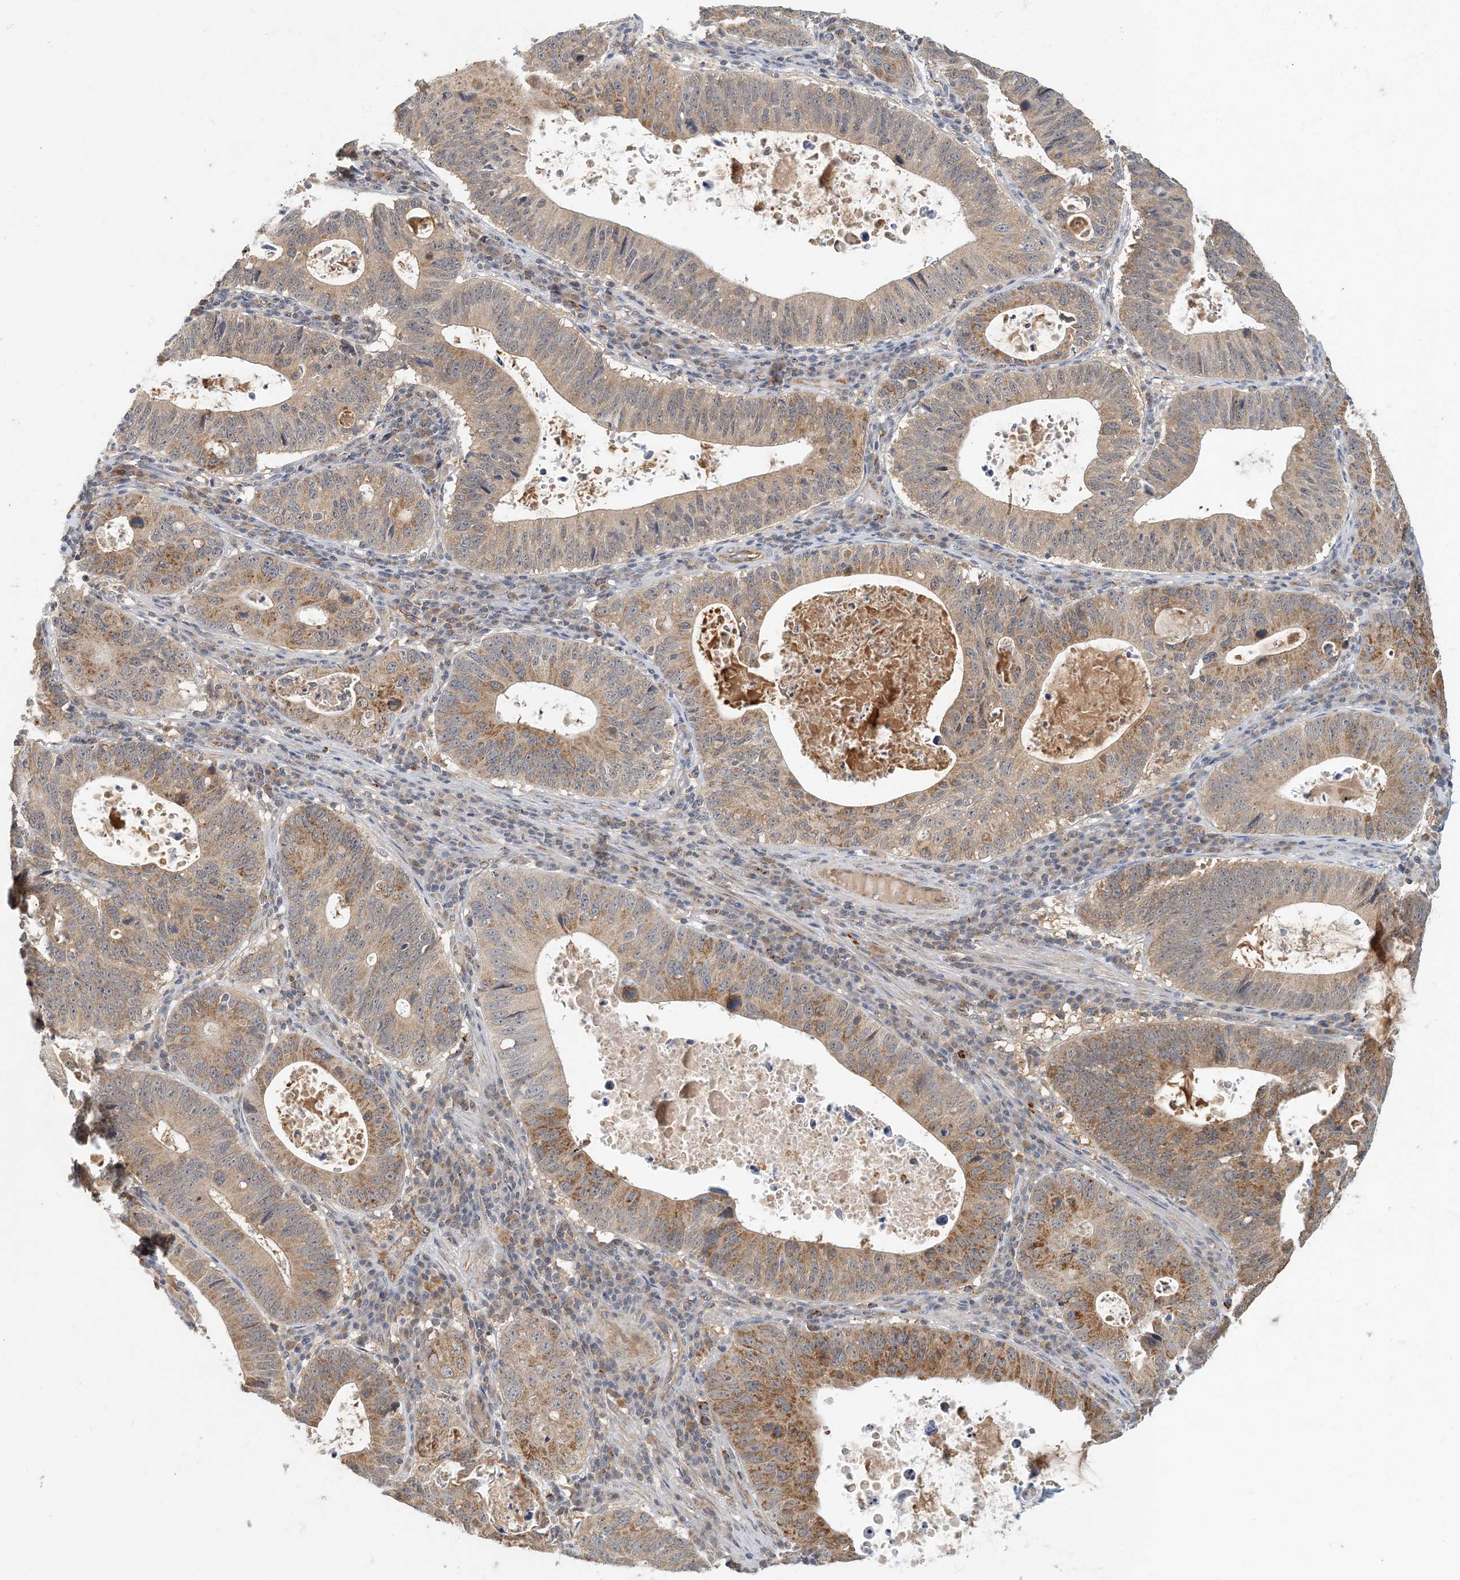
{"staining": {"intensity": "strong", "quantity": "25%-75%", "location": "cytoplasmic/membranous"}, "tissue": "stomach cancer", "cell_type": "Tumor cells", "image_type": "cancer", "snomed": [{"axis": "morphology", "description": "Adenocarcinoma, NOS"}, {"axis": "topography", "description": "Stomach"}], "caption": "Stomach cancer stained with immunohistochemistry (IHC) displays strong cytoplasmic/membranous positivity in about 25%-75% of tumor cells.", "gene": "ZBTB3", "patient": {"sex": "male", "age": 59}}